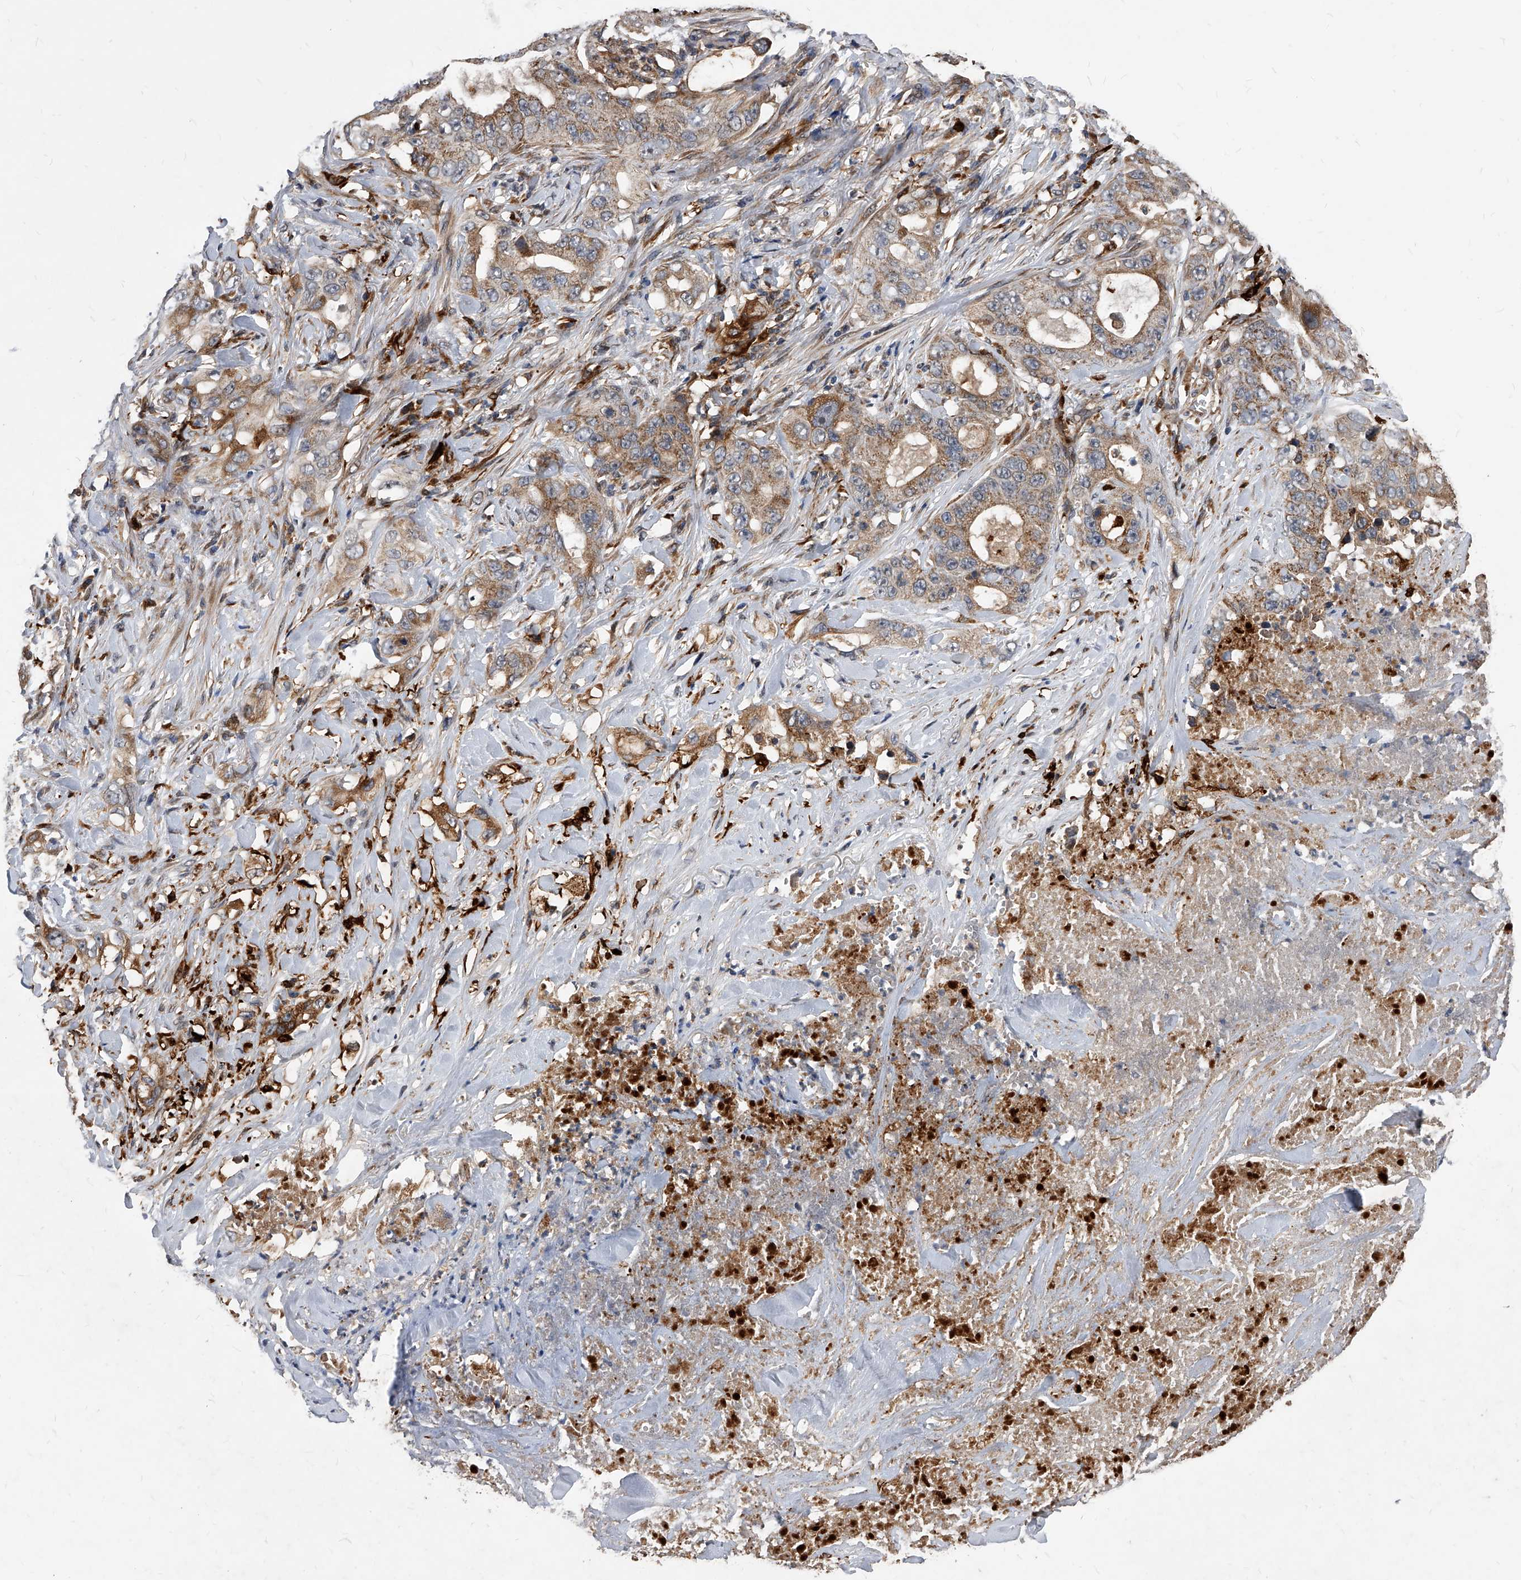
{"staining": {"intensity": "moderate", "quantity": ">75%", "location": "cytoplasmic/membranous"}, "tissue": "lung cancer", "cell_type": "Tumor cells", "image_type": "cancer", "snomed": [{"axis": "morphology", "description": "Adenocarcinoma, NOS"}, {"axis": "topography", "description": "Lung"}], "caption": "Protein expression analysis of lung cancer (adenocarcinoma) reveals moderate cytoplasmic/membranous expression in about >75% of tumor cells.", "gene": "SOBP", "patient": {"sex": "female", "age": 51}}